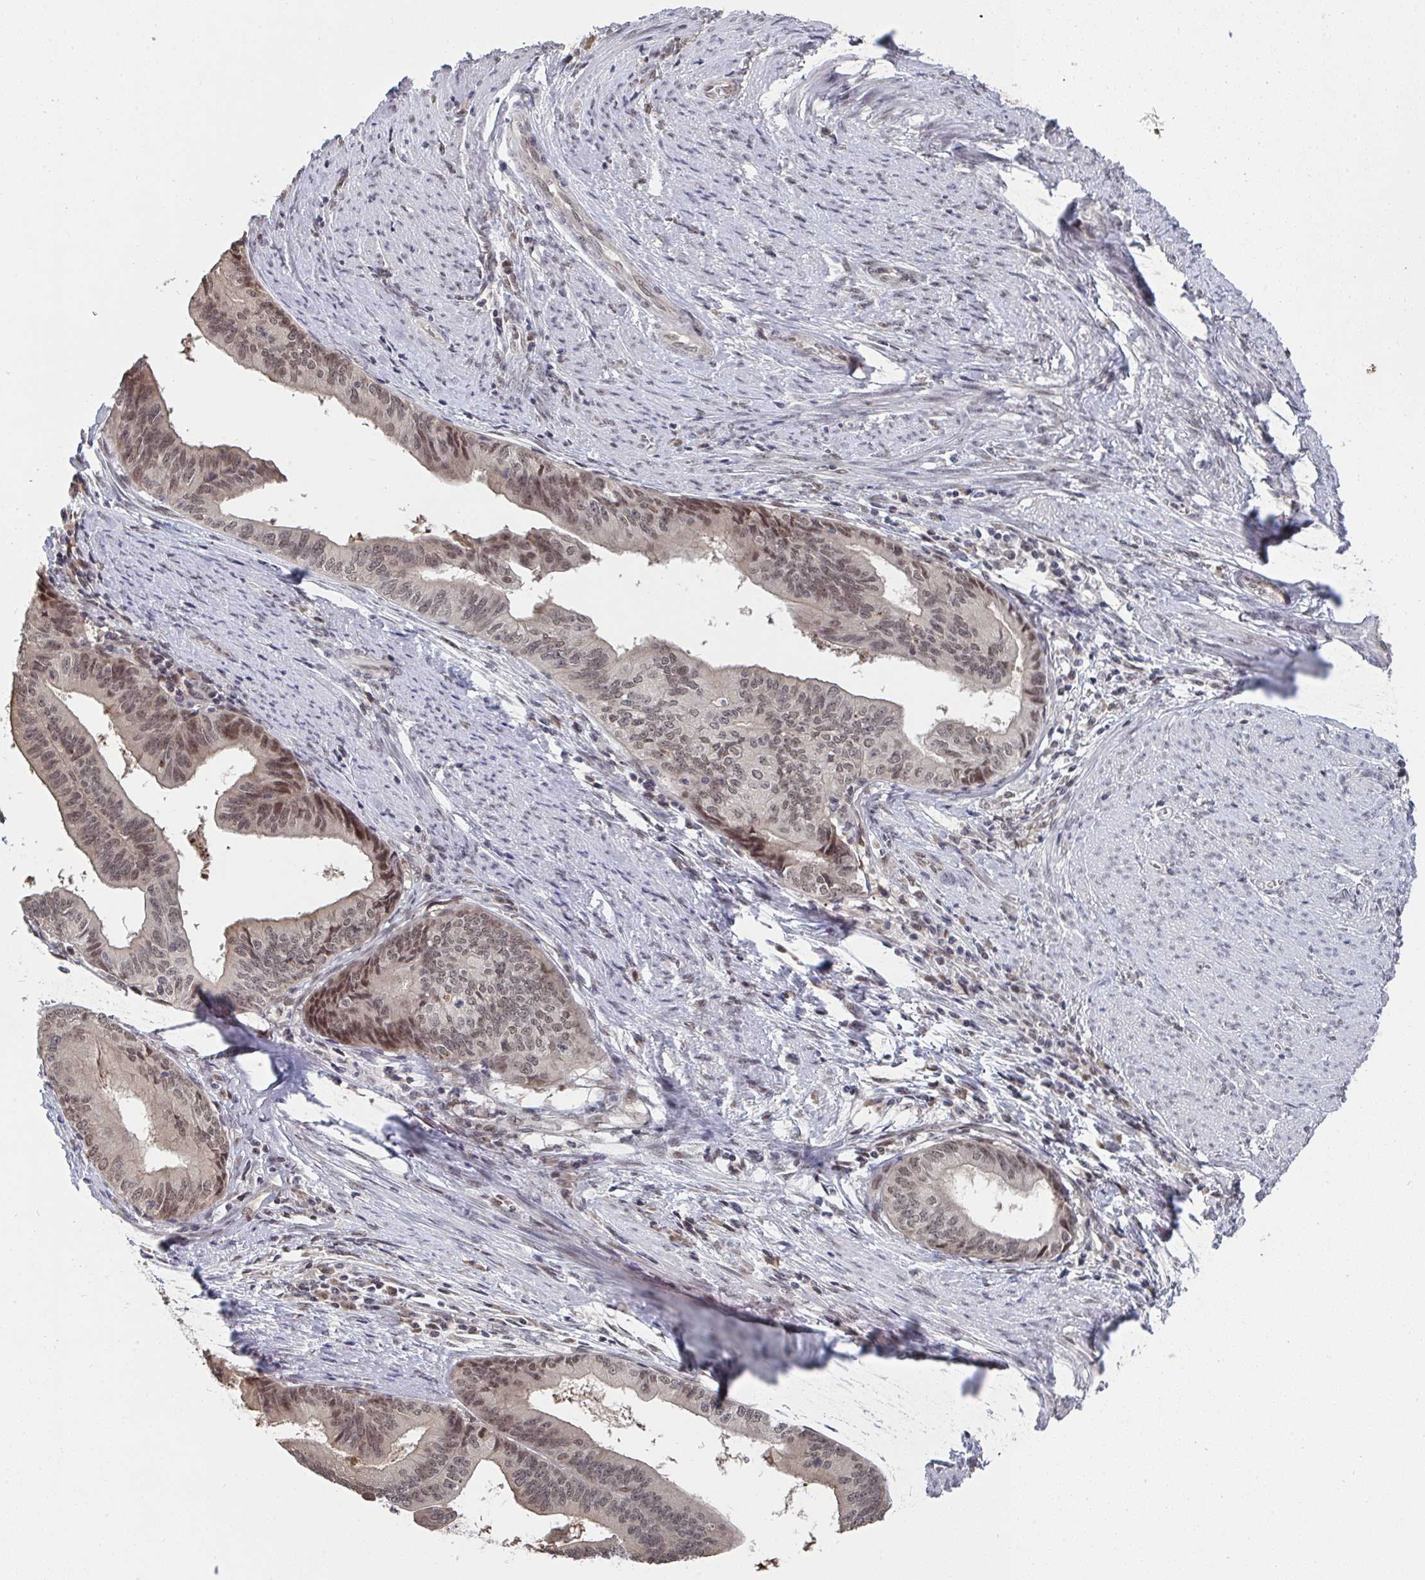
{"staining": {"intensity": "moderate", "quantity": ">75%", "location": "nuclear"}, "tissue": "endometrial cancer", "cell_type": "Tumor cells", "image_type": "cancer", "snomed": [{"axis": "morphology", "description": "Adenocarcinoma, NOS"}, {"axis": "topography", "description": "Endometrium"}], "caption": "Endometrial cancer (adenocarcinoma) was stained to show a protein in brown. There is medium levels of moderate nuclear staining in approximately >75% of tumor cells. The protein is shown in brown color, while the nuclei are stained blue.", "gene": "JMJD1C", "patient": {"sex": "female", "age": 65}}